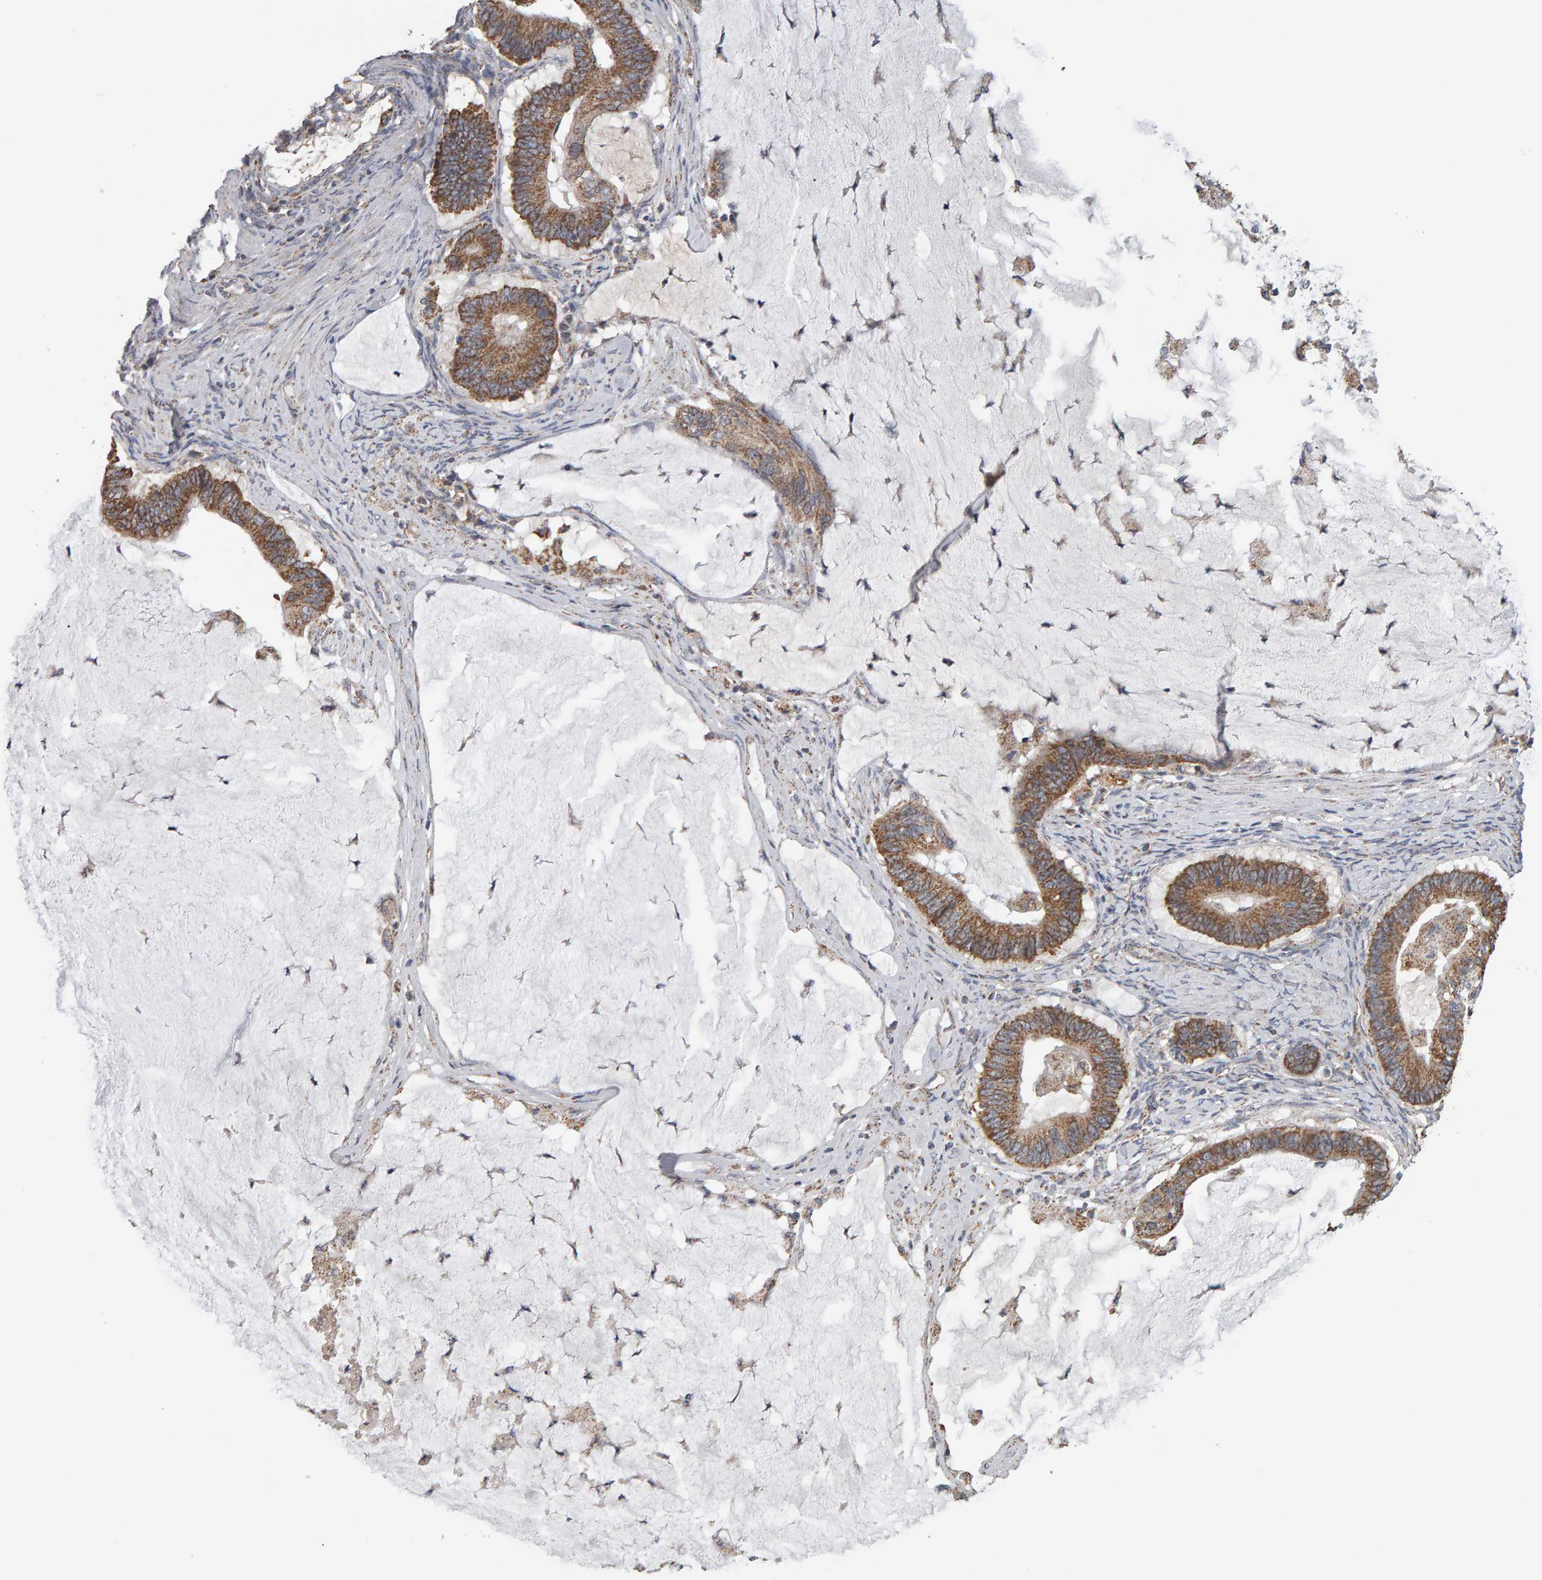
{"staining": {"intensity": "moderate", "quantity": ">75%", "location": "cytoplasmic/membranous"}, "tissue": "ovarian cancer", "cell_type": "Tumor cells", "image_type": "cancer", "snomed": [{"axis": "morphology", "description": "Cystadenocarcinoma, mucinous, NOS"}, {"axis": "topography", "description": "Ovary"}], "caption": "Protein analysis of ovarian mucinous cystadenocarcinoma tissue exhibits moderate cytoplasmic/membranous expression in about >75% of tumor cells. (DAB = brown stain, brightfield microscopy at high magnification).", "gene": "TOM1L1", "patient": {"sex": "female", "age": 61}}